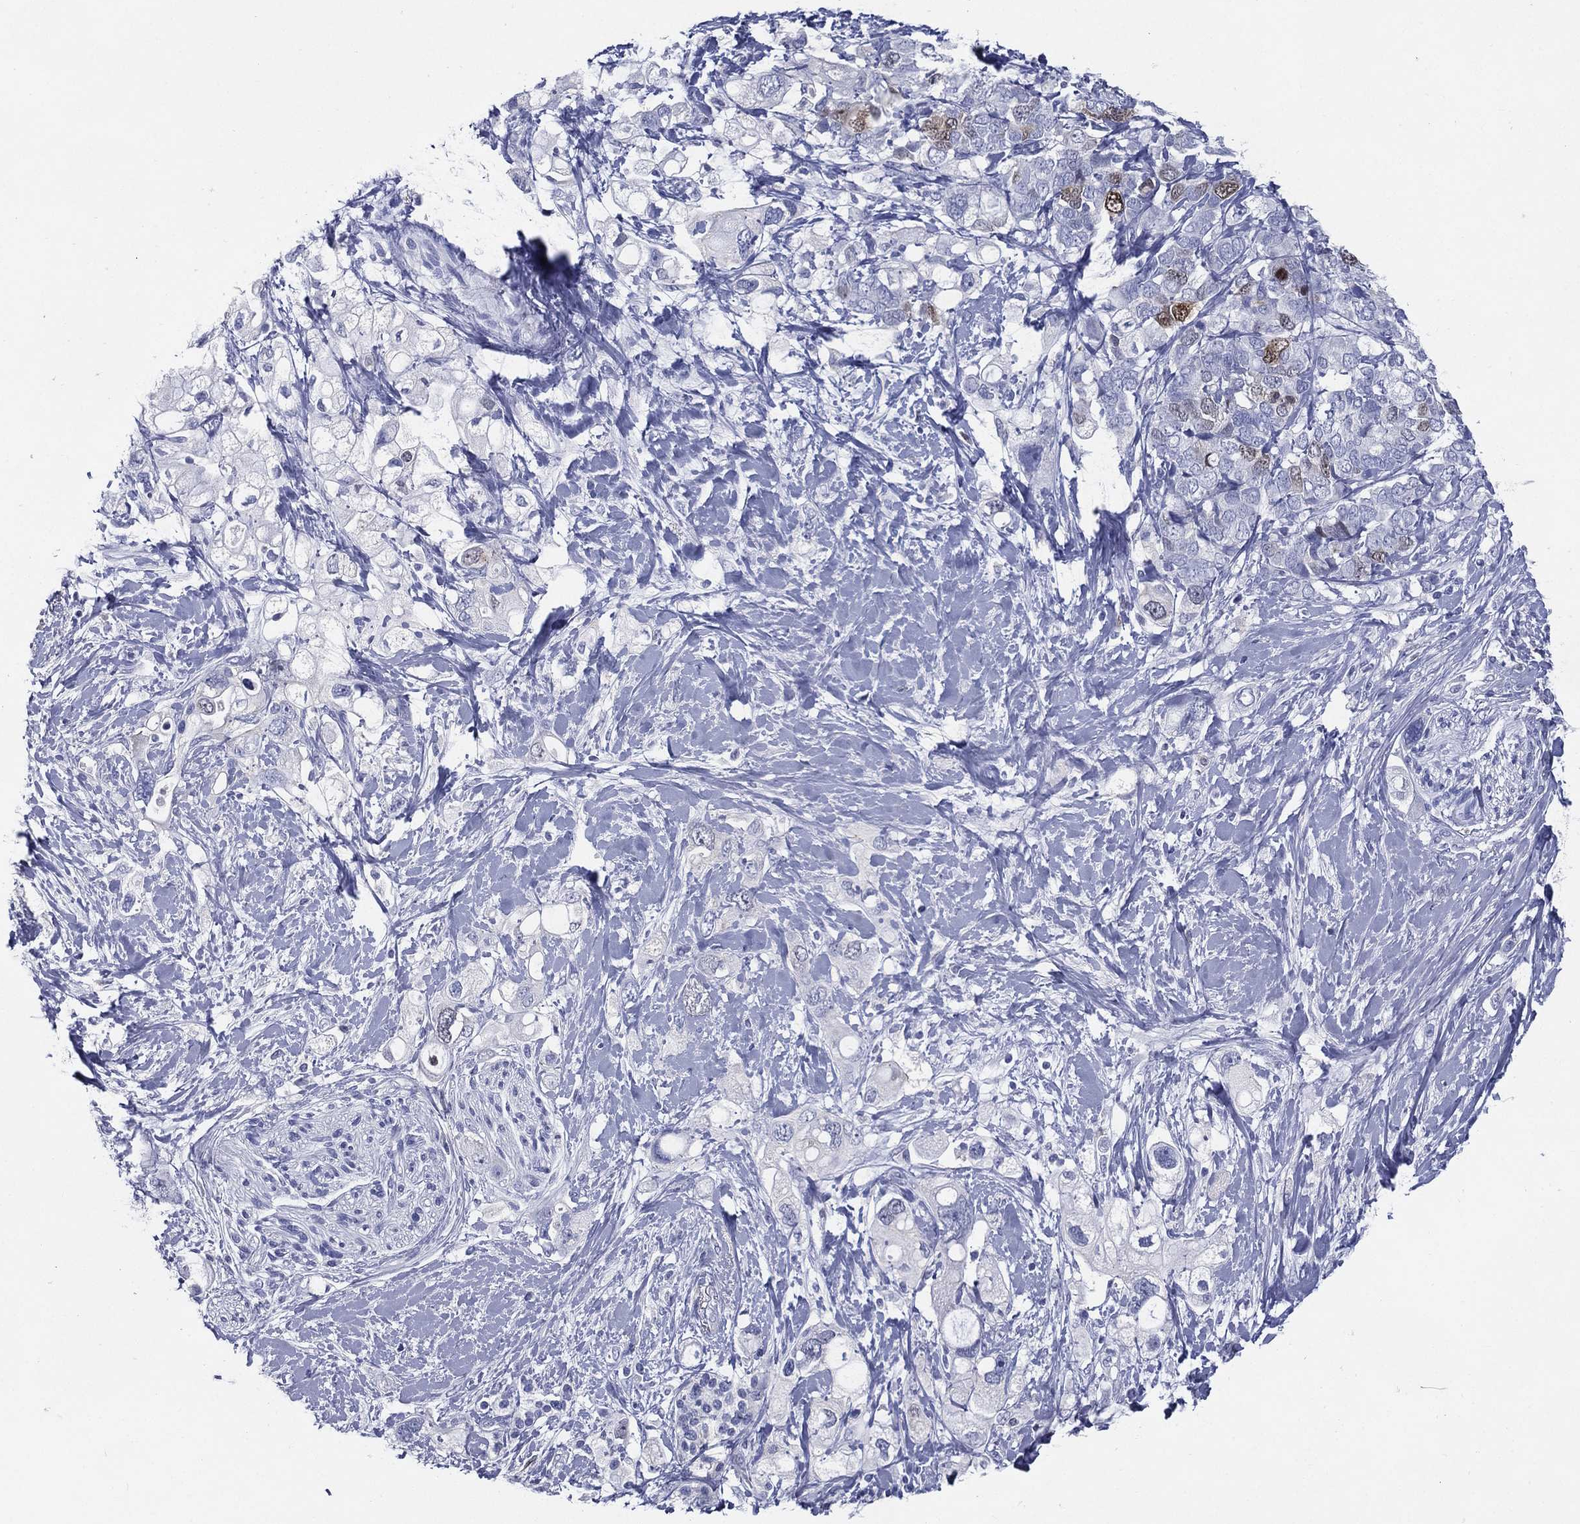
{"staining": {"intensity": "negative", "quantity": "none", "location": "none"}, "tissue": "pancreatic cancer", "cell_type": "Tumor cells", "image_type": "cancer", "snomed": [{"axis": "morphology", "description": "Adenocarcinoma, NOS"}, {"axis": "topography", "description": "Pancreas"}], "caption": "High magnification brightfield microscopy of pancreatic cancer (adenocarcinoma) stained with DAB (3,3'-diaminobenzidine) (brown) and counterstained with hematoxylin (blue): tumor cells show no significant staining. The staining is performed using DAB brown chromogen with nuclei counter-stained in using hematoxylin.", "gene": "KIF2C", "patient": {"sex": "female", "age": 56}}